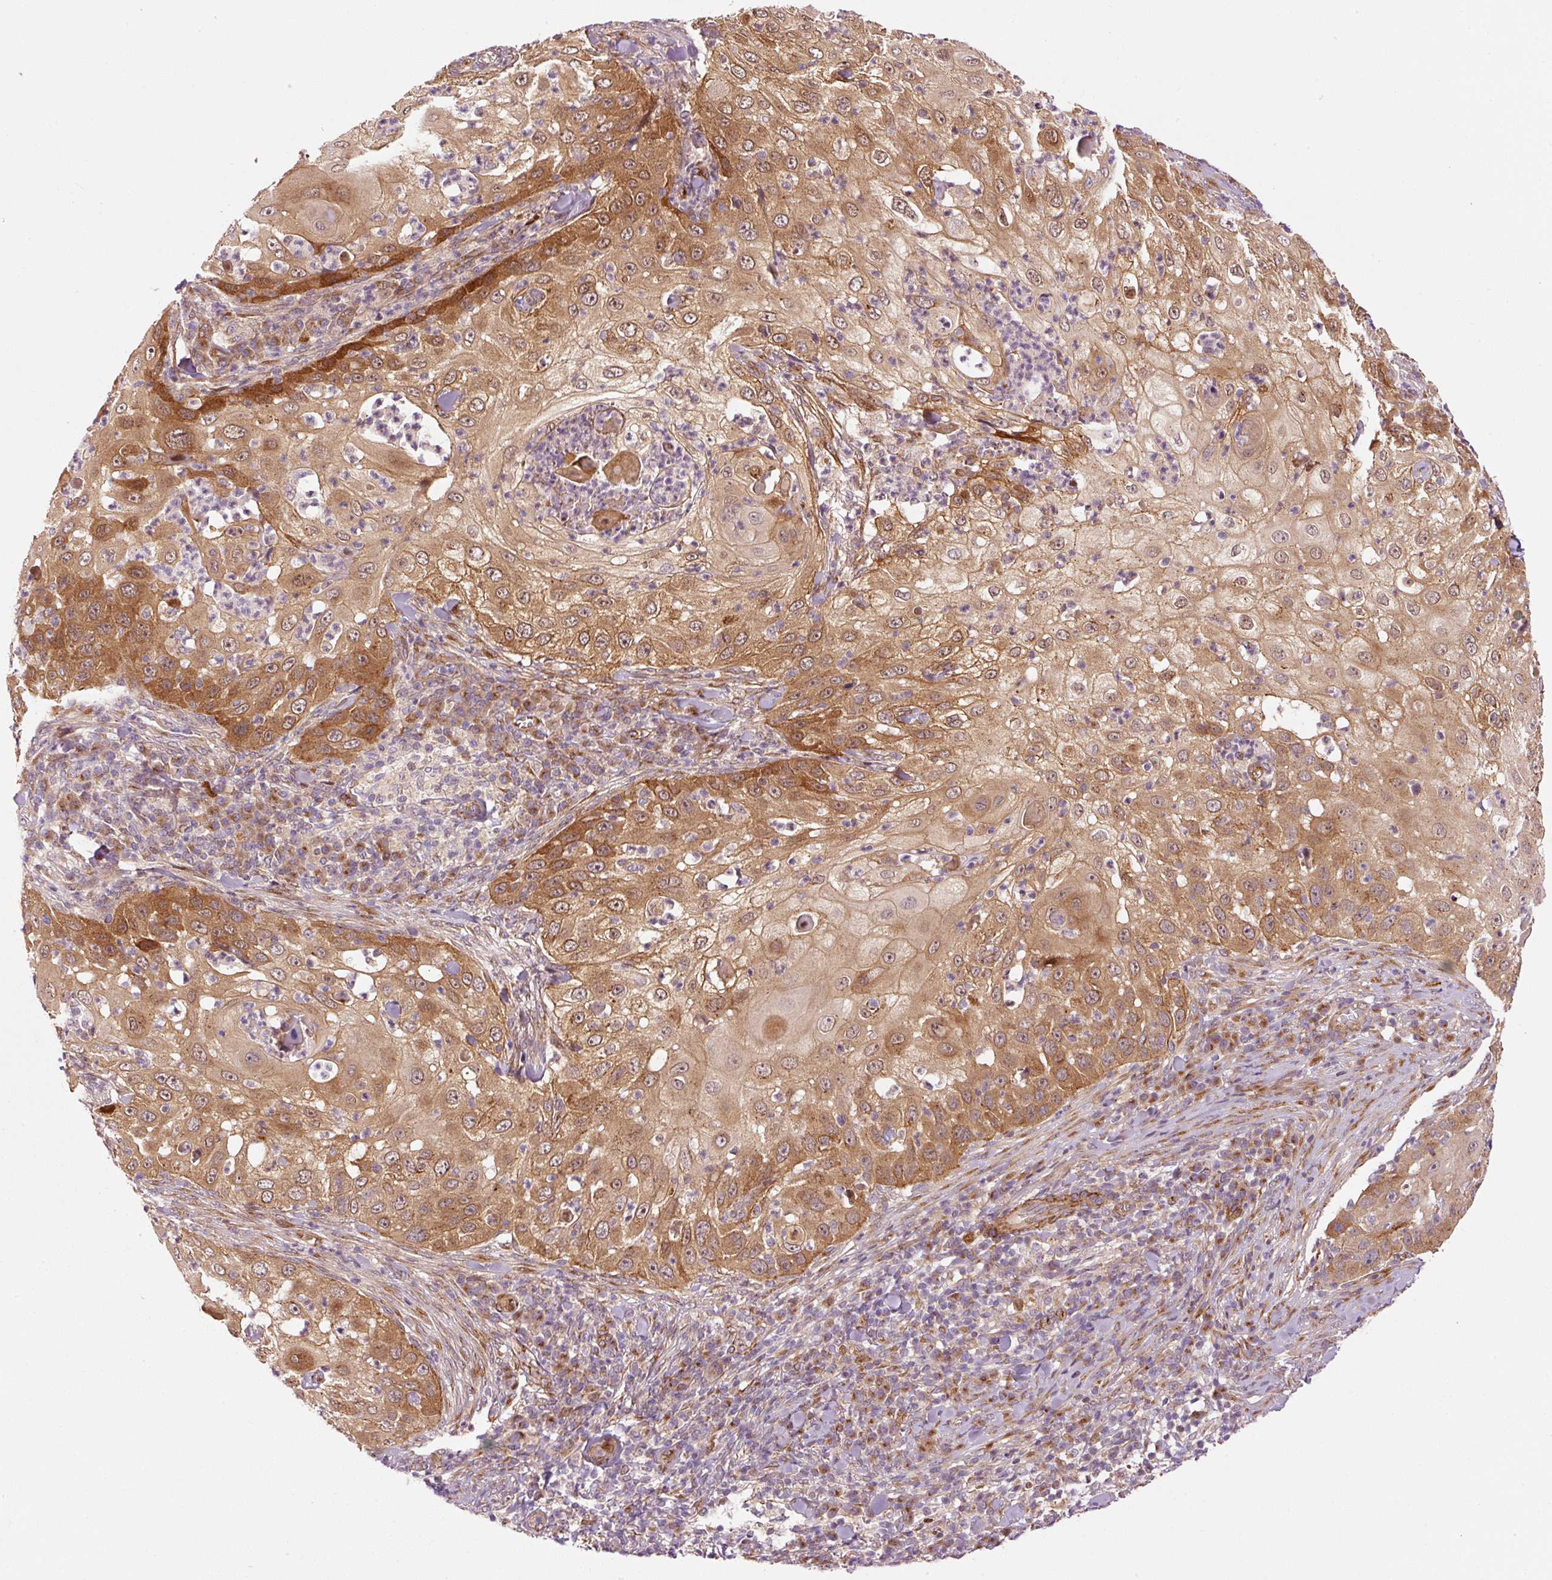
{"staining": {"intensity": "moderate", "quantity": ">75%", "location": "cytoplasmic/membranous,nuclear"}, "tissue": "skin cancer", "cell_type": "Tumor cells", "image_type": "cancer", "snomed": [{"axis": "morphology", "description": "Squamous cell carcinoma, NOS"}, {"axis": "topography", "description": "Skin"}], "caption": "Immunohistochemistry of skin cancer exhibits medium levels of moderate cytoplasmic/membranous and nuclear positivity in approximately >75% of tumor cells.", "gene": "PPP1R14B", "patient": {"sex": "female", "age": 44}}